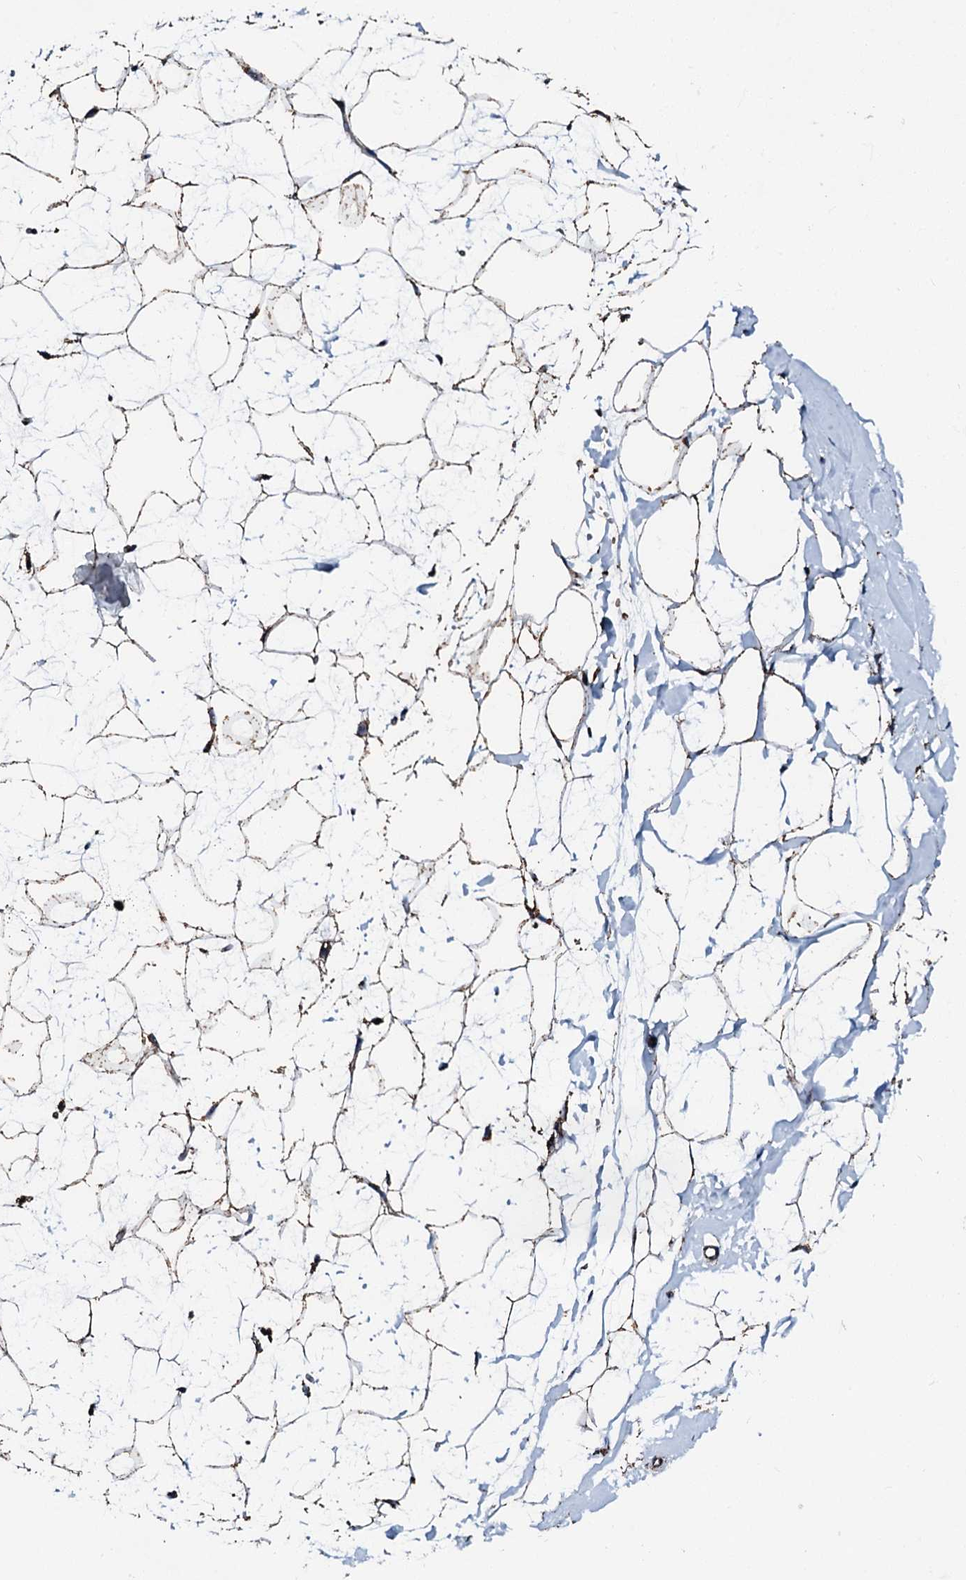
{"staining": {"intensity": "strong", "quantity": ">75%", "location": "cytoplasmic/membranous"}, "tissue": "breast", "cell_type": "Adipocytes", "image_type": "normal", "snomed": [{"axis": "morphology", "description": "Normal tissue, NOS"}, {"axis": "morphology", "description": "Adenoma, NOS"}, {"axis": "topography", "description": "Breast"}], "caption": "Immunohistochemistry (IHC) of unremarkable human breast displays high levels of strong cytoplasmic/membranous expression in approximately >75% of adipocytes.", "gene": "HADH", "patient": {"sex": "female", "age": 23}}